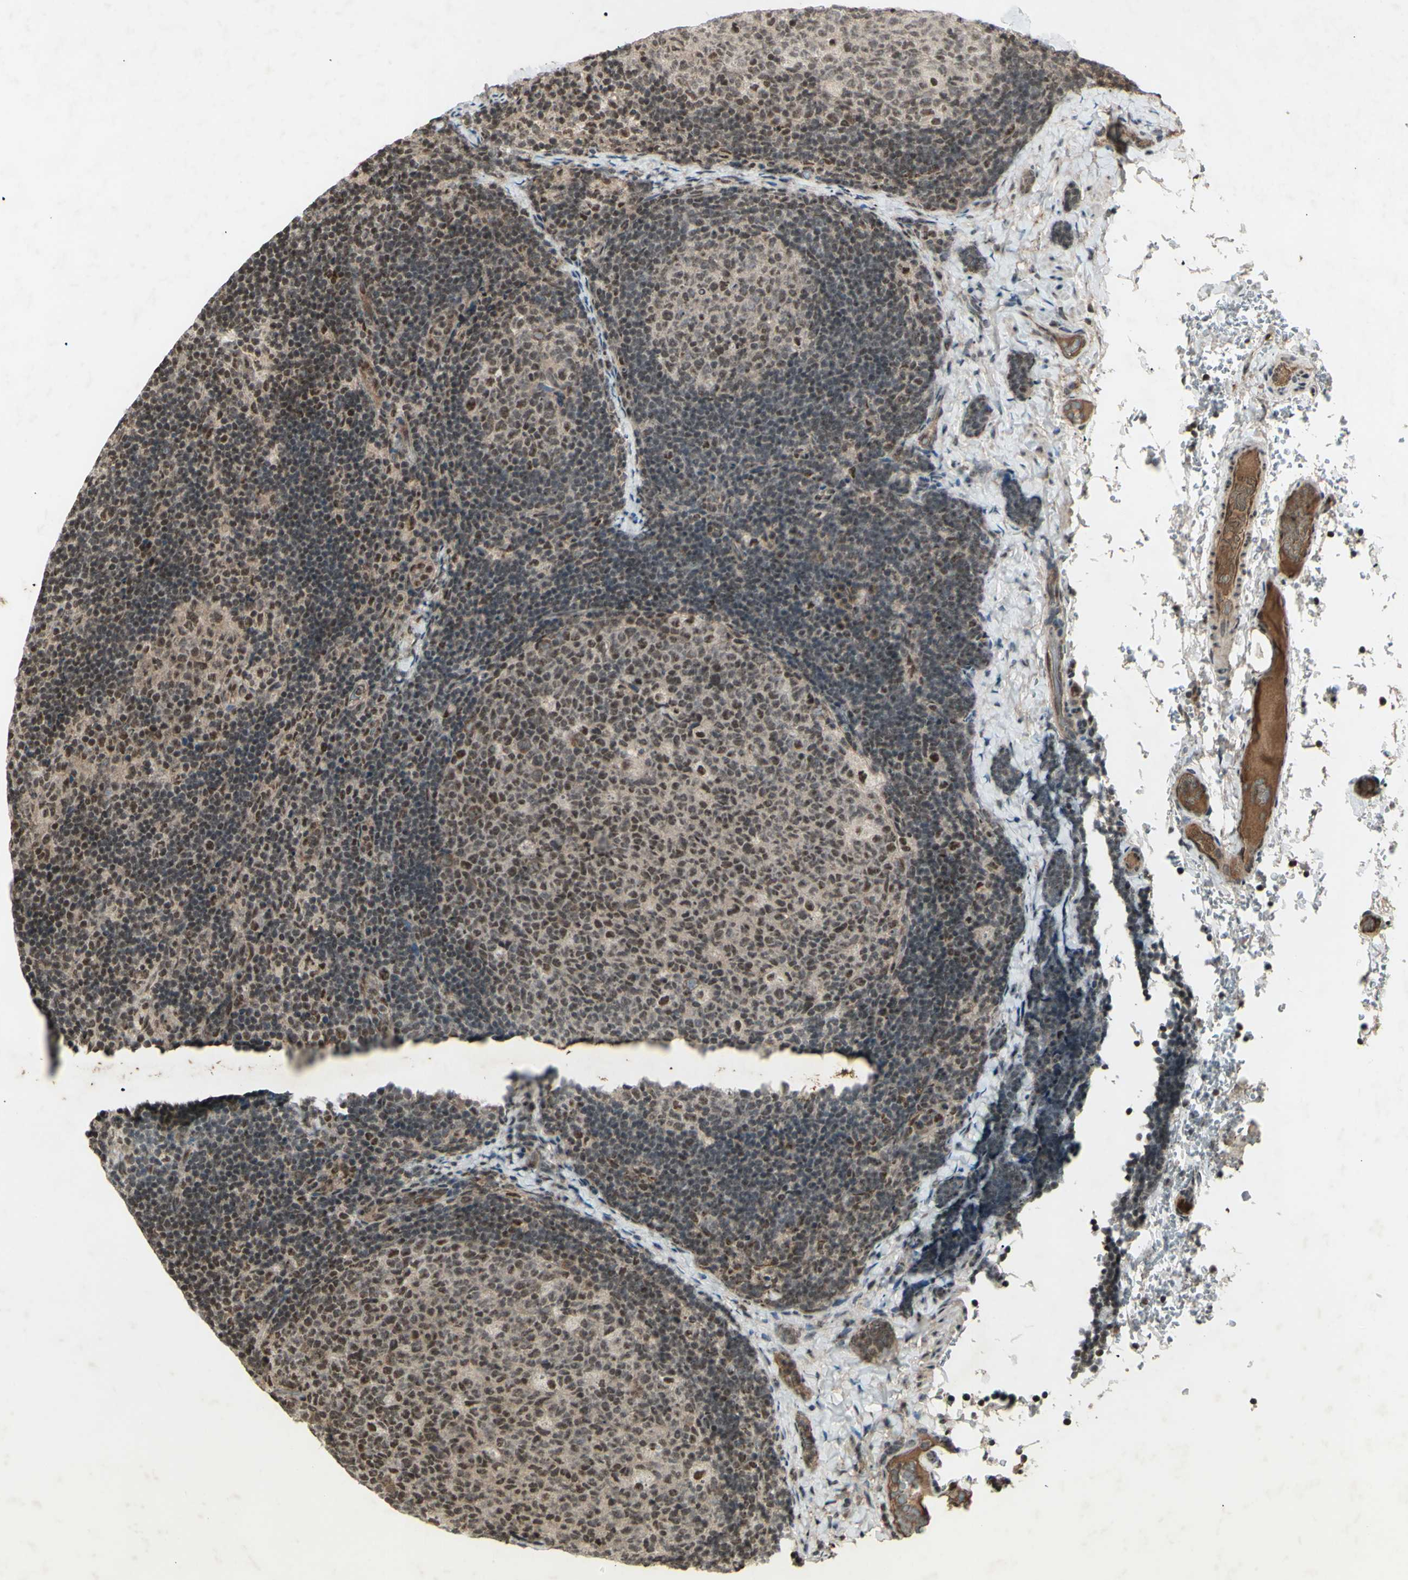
{"staining": {"intensity": "moderate", "quantity": "25%-75%", "location": "nuclear"}, "tissue": "lymph node", "cell_type": "Germinal center cells", "image_type": "normal", "snomed": [{"axis": "morphology", "description": "Normal tissue, NOS"}, {"axis": "topography", "description": "Lymph node"}], "caption": "Protein positivity by immunohistochemistry demonstrates moderate nuclear expression in about 25%-75% of germinal center cells in benign lymph node. (brown staining indicates protein expression, while blue staining denotes nuclei).", "gene": "SNW1", "patient": {"sex": "female", "age": 14}}